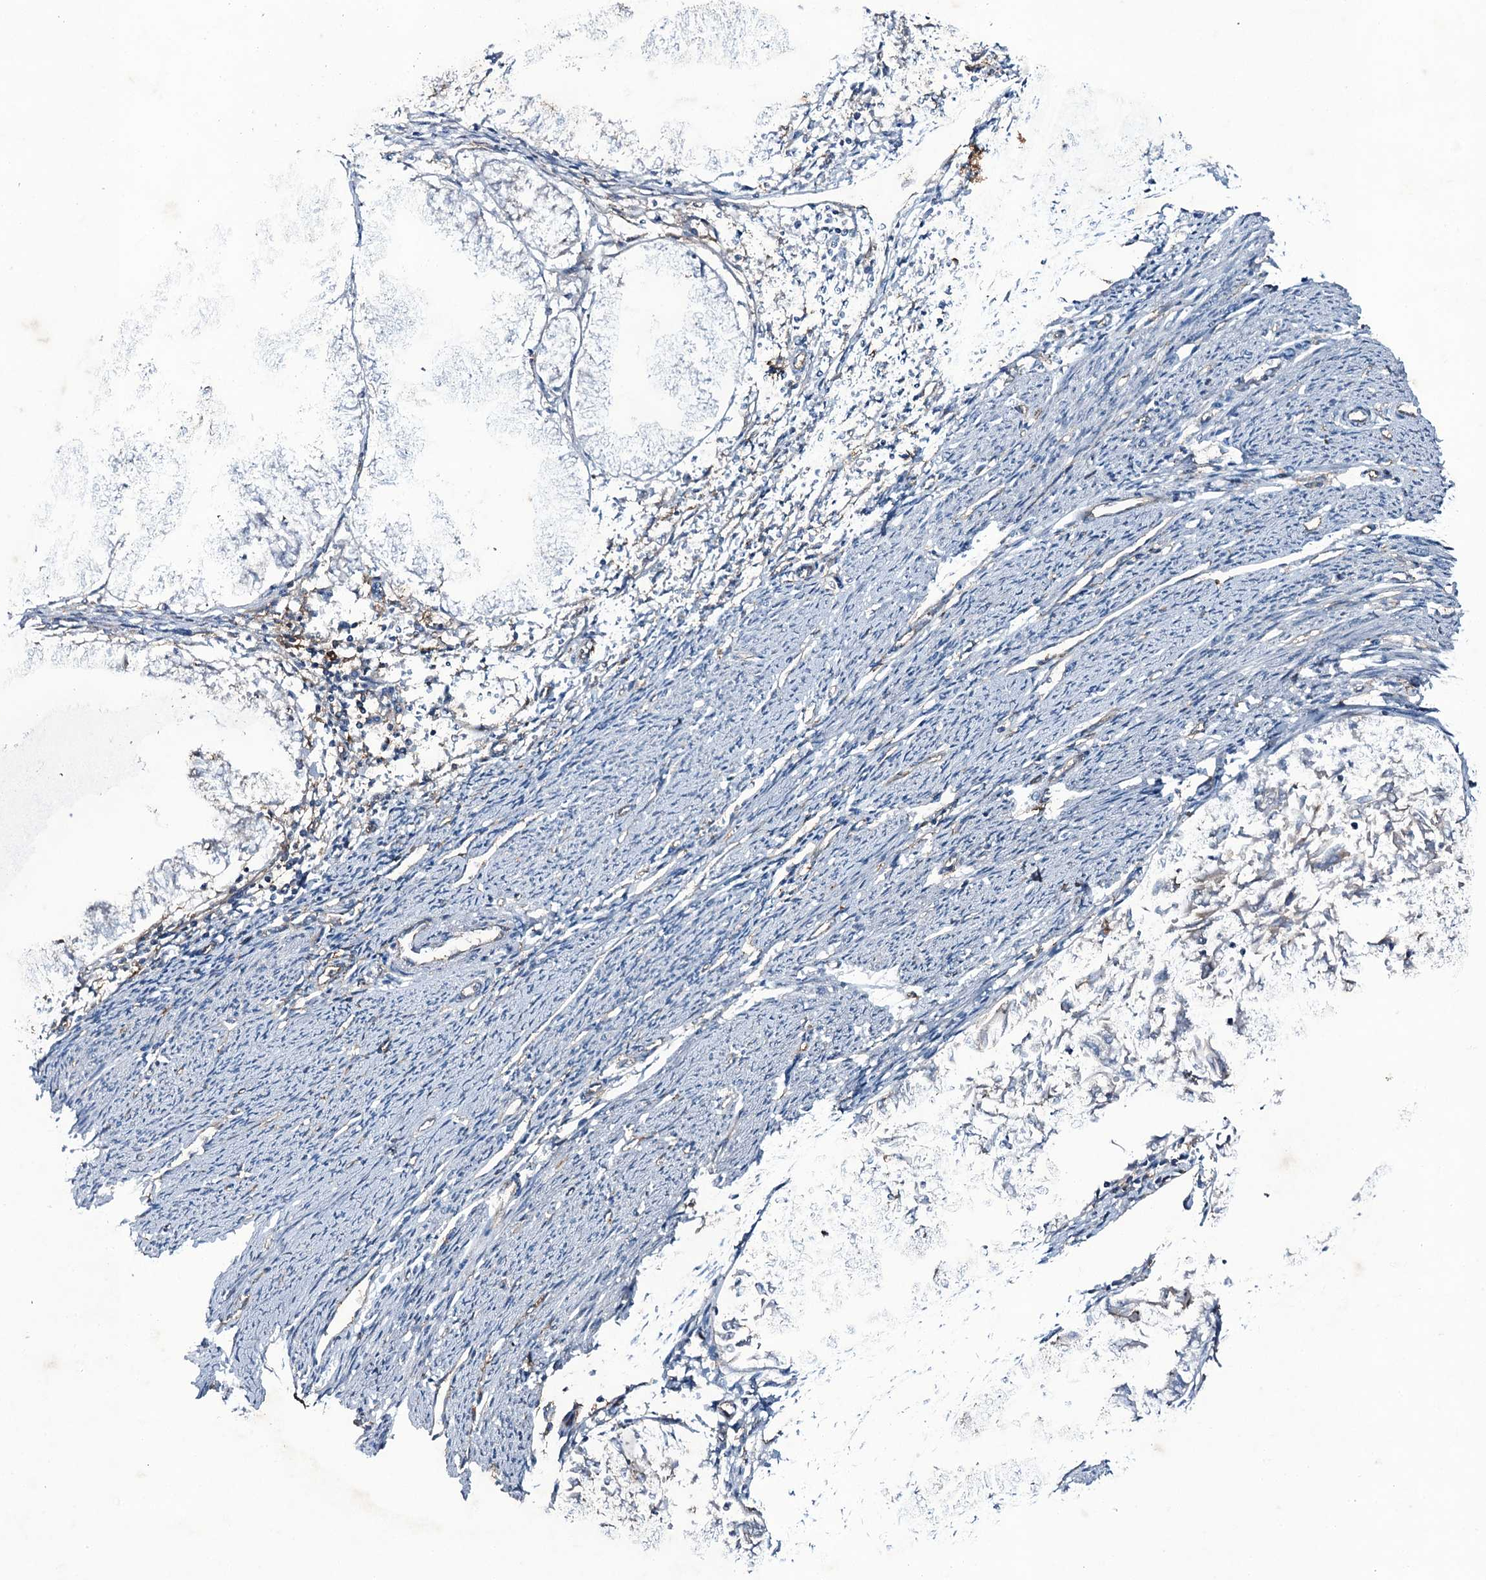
{"staining": {"intensity": "negative", "quantity": "none", "location": "none"}, "tissue": "endometrial cancer", "cell_type": "Tumor cells", "image_type": "cancer", "snomed": [{"axis": "morphology", "description": "Adenocarcinoma, NOS"}, {"axis": "topography", "description": "Endometrium"}], "caption": "Human endometrial adenocarcinoma stained for a protein using IHC reveals no staining in tumor cells.", "gene": "SNAP23", "patient": {"sex": "female", "age": 79}}